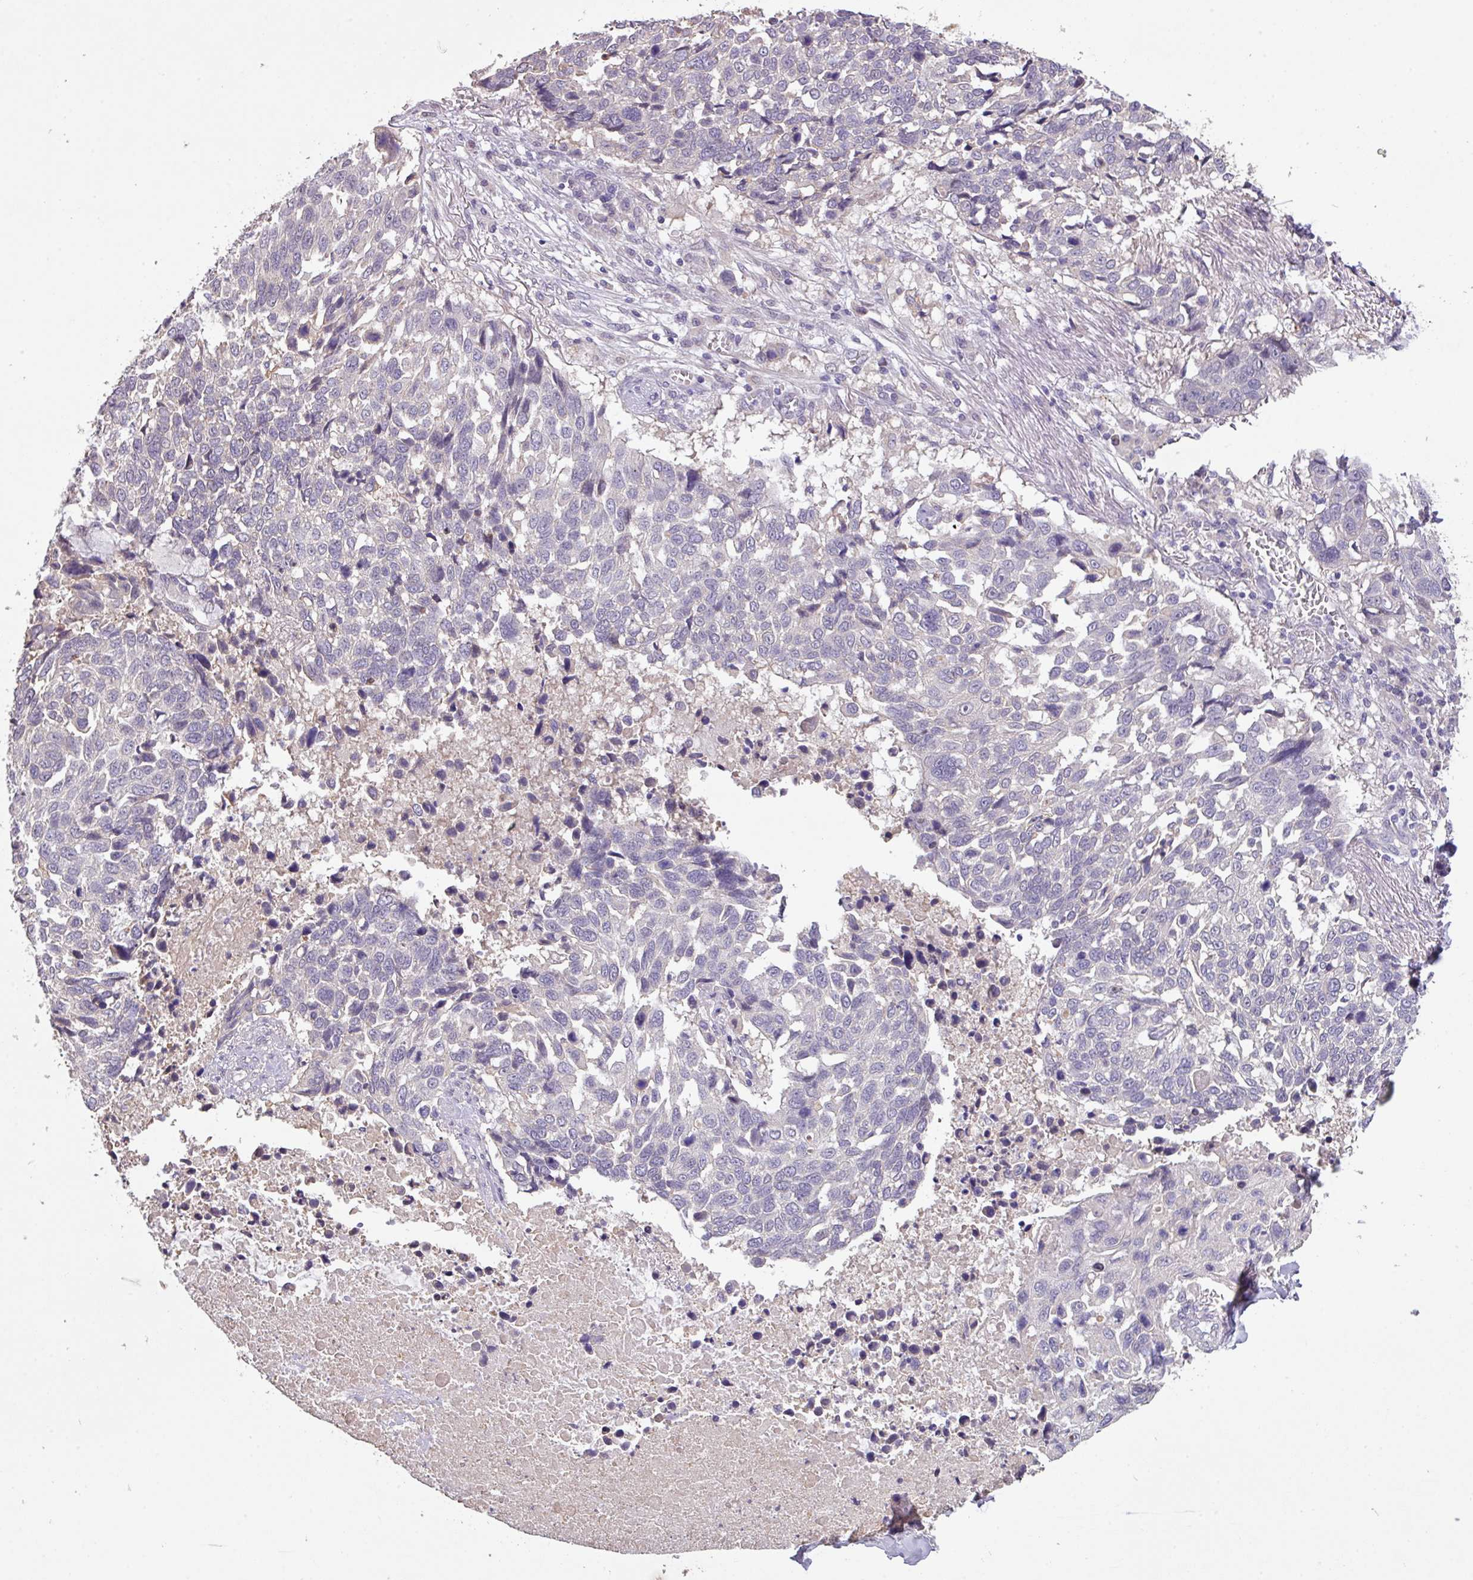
{"staining": {"intensity": "negative", "quantity": "none", "location": "none"}, "tissue": "lung cancer", "cell_type": "Tumor cells", "image_type": "cancer", "snomed": [{"axis": "morphology", "description": "Squamous cell carcinoma, NOS"}, {"axis": "topography", "description": "Lung"}], "caption": "Immunohistochemical staining of squamous cell carcinoma (lung) shows no significant positivity in tumor cells.", "gene": "PRADC1", "patient": {"sex": "male", "age": 62}}